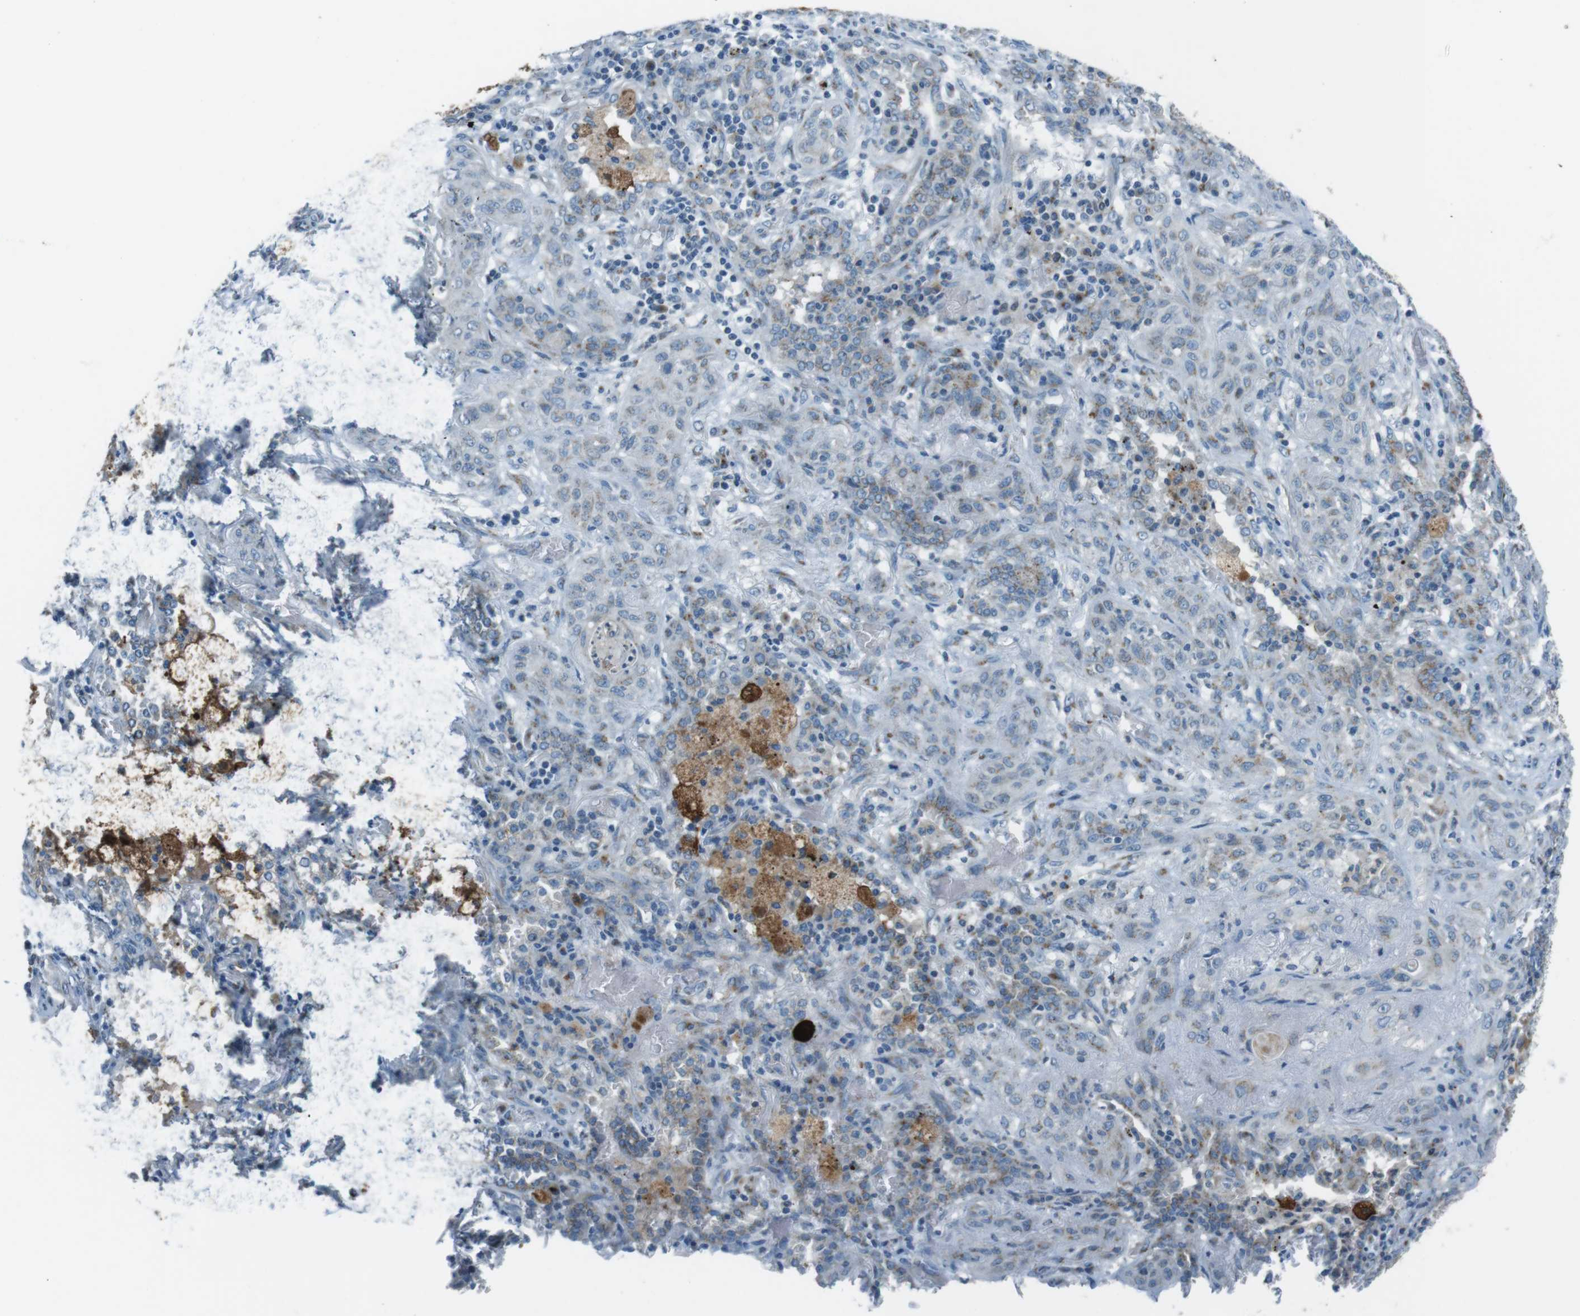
{"staining": {"intensity": "weak", "quantity": "25%-75%", "location": "cytoplasmic/membranous"}, "tissue": "lung cancer", "cell_type": "Tumor cells", "image_type": "cancer", "snomed": [{"axis": "morphology", "description": "Squamous cell carcinoma, NOS"}, {"axis": "topography", "description": "Lung"}], "caption": "A photomicrograph of human lung cancer (squamous cell carcinoma) stained for a protein demonstrates weak cytoplasmic/membranous brown staining in tumor cells.", "gene": "TXNDC15", "patient": {"sex": "female", "age": 47}}